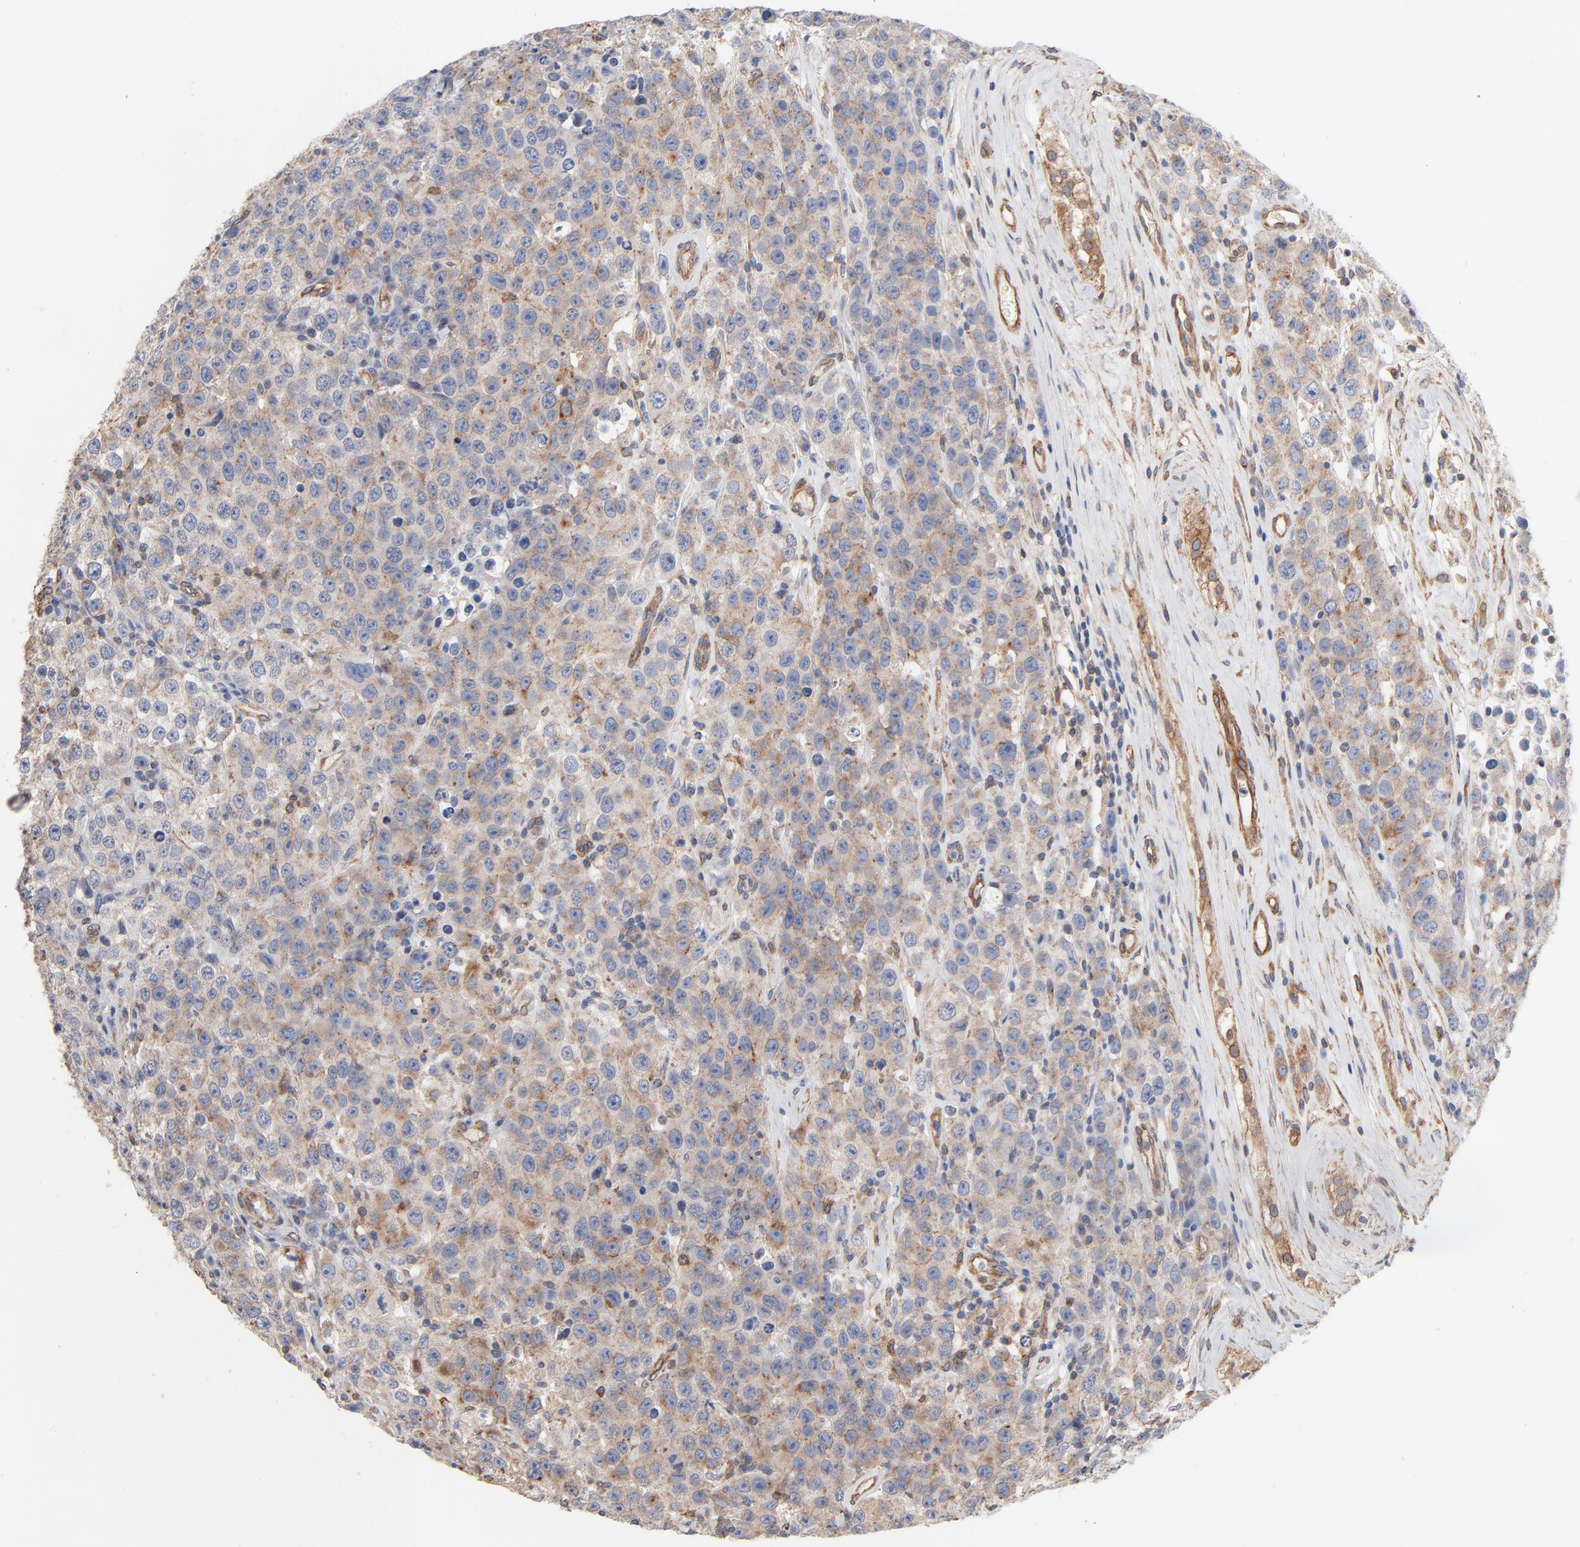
{"staining": {"intensity": "negative", "quantity": "none", "location": "none"}, "tissue": "testis cancer", "cell_type": "Tumor cells", "image_type": "cancer", "snomed": [{"axis": "morphology", "description": "Seminoma, NOS"}, {"axis": "topography", "description": "Testis"}], "caption": "The IHC photomicrograph has no significant staining in tumor cells of testis seminoma tissue. (DAB (3,3'-diaminobenzidine) immunohistochemistry (IHC) with hematoxylin counter stain).", "gene": "ABCD4", "patient": {"sex": "male", "age": 52}}